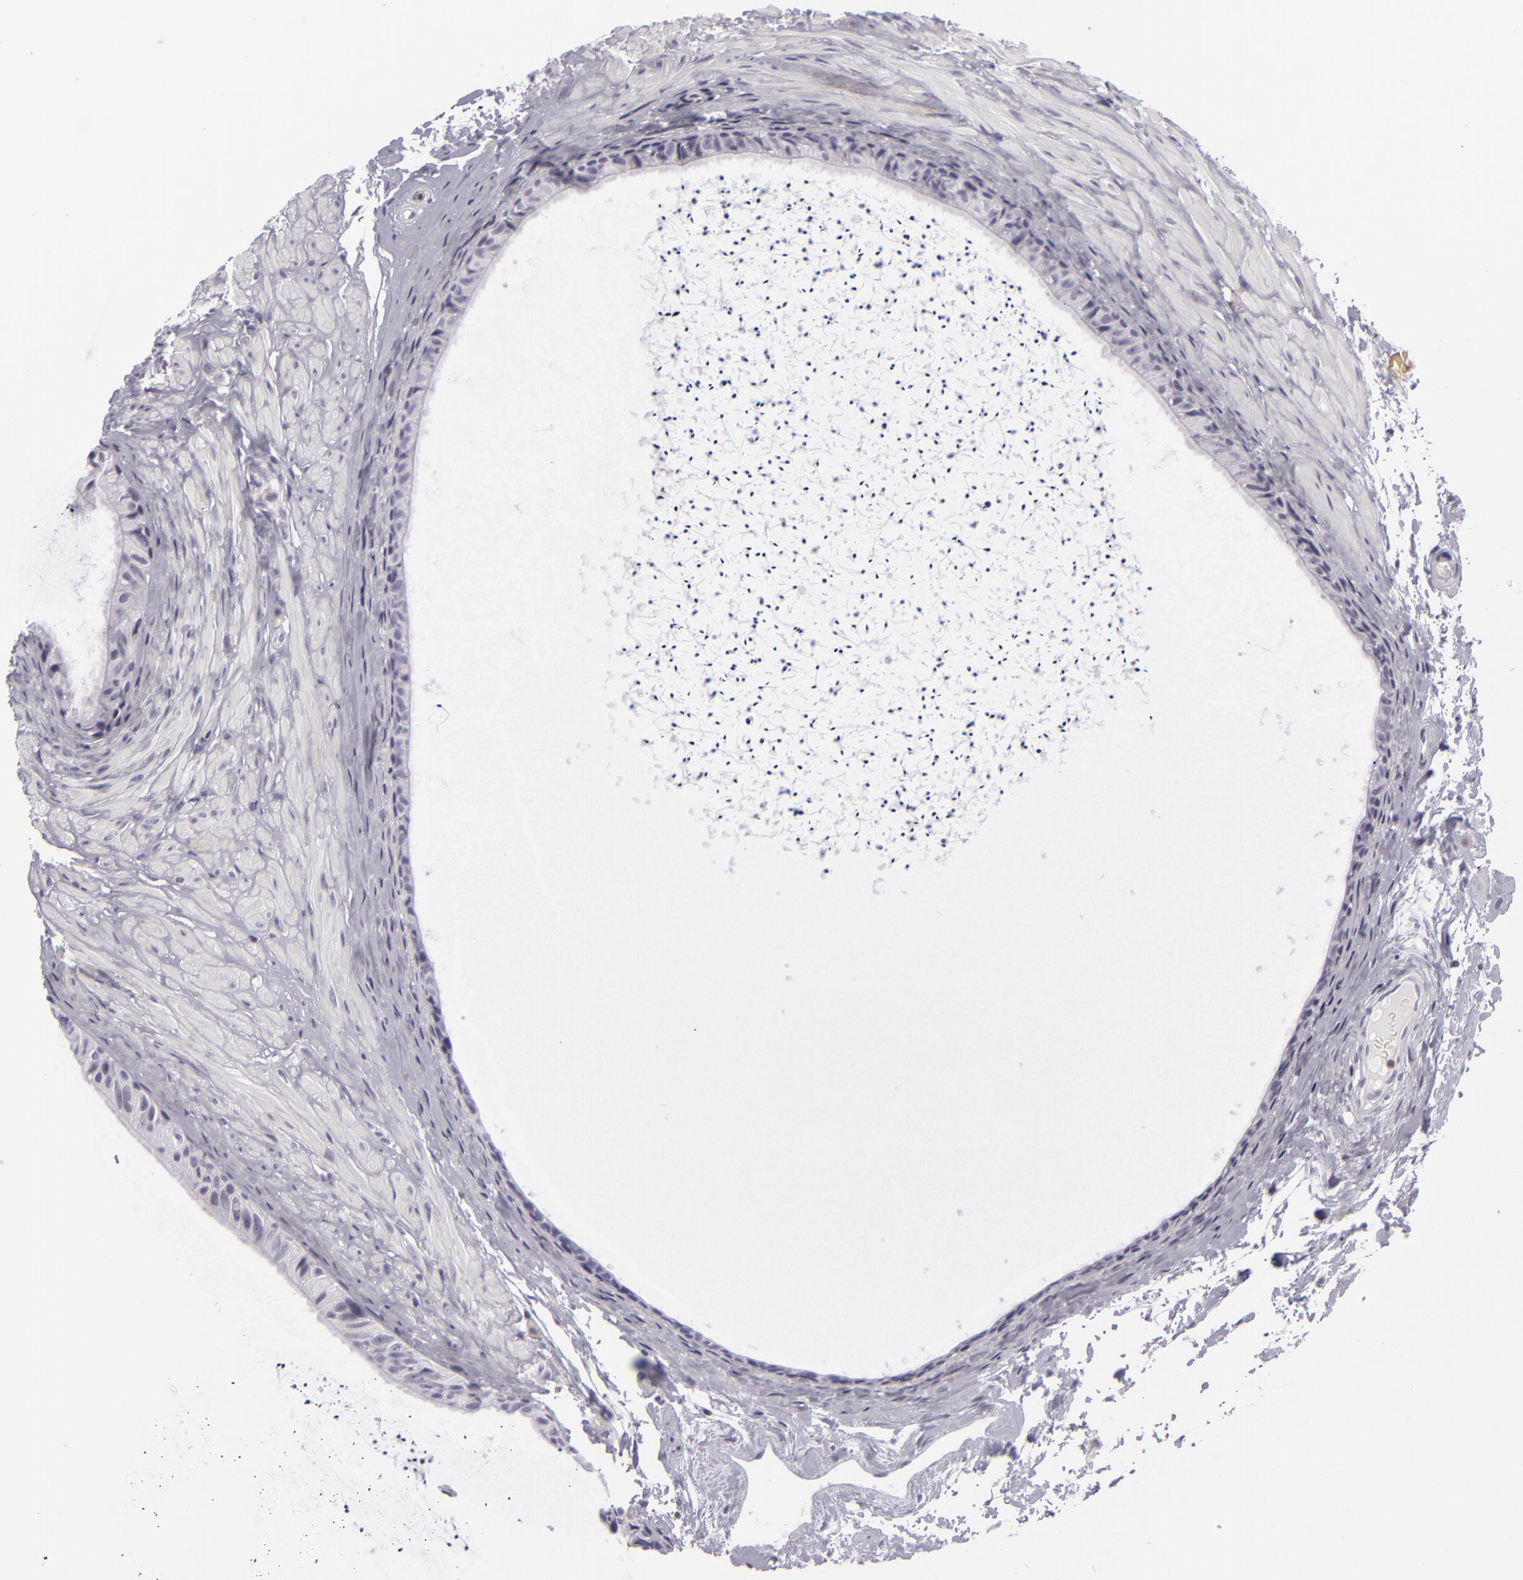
{"staining": {"intensity": "moderate", "quantity": "25%-75%", "location": "cytoplasmic/membranous"}, "tissue": "epididymis", "cell_type": "Glandular cells", "image_type": "normal", "snomed": [{"axis": "morphology", "description": "Normal tissue, NOS"}, {"axis": "topography", "description": "Epididymis"}], "caption": "The photomicrograph exhibits immunohistochemical staining of unremarkable epididymis. There is moderate cytoplasmic/membranous expression is identified in about 25%-75% of glandular cells.", "gene": "KCNAB2", "patient": {"sex": "male", "age": 77}}